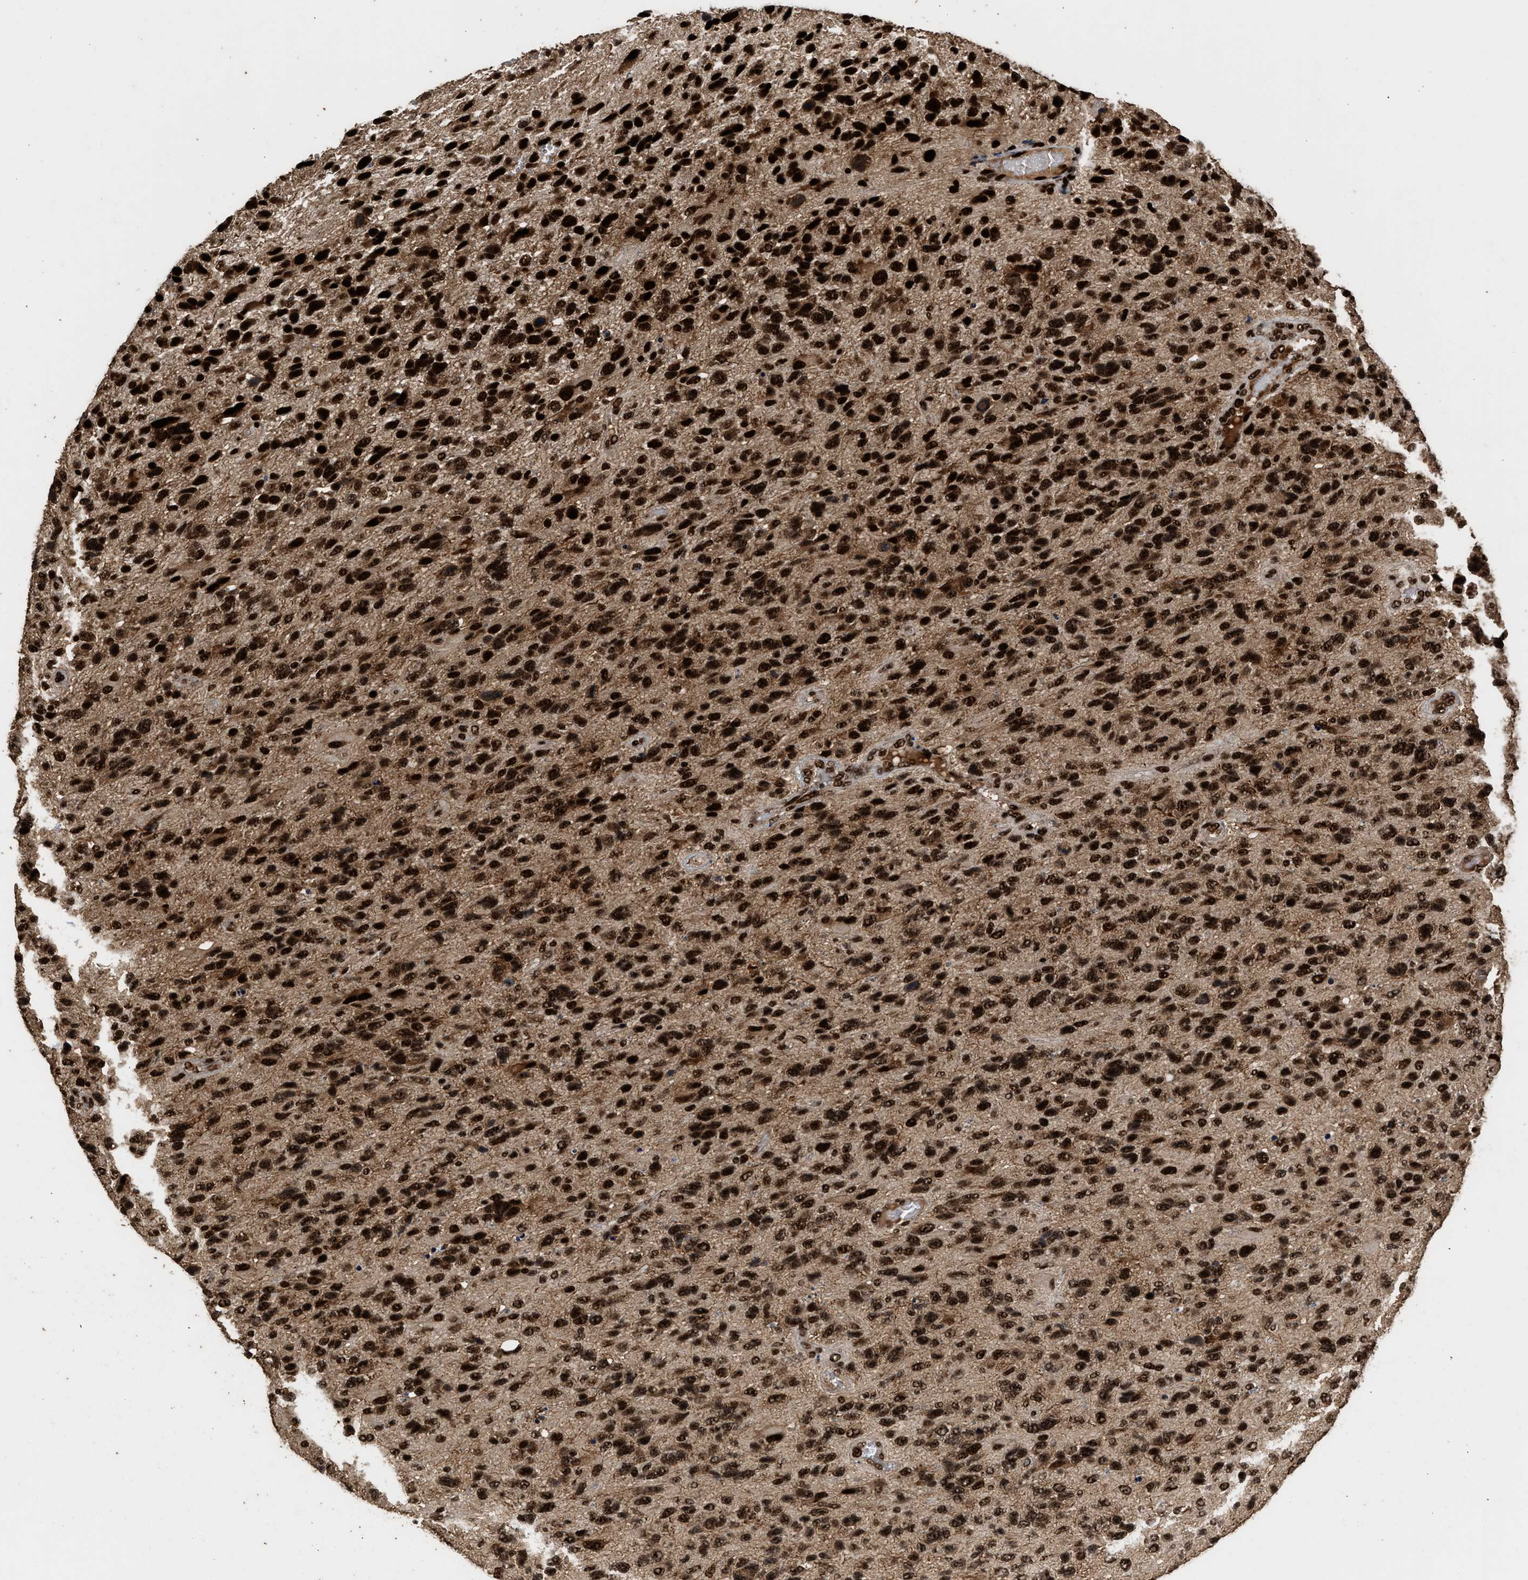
{"staining": {"intensity": "strong", "quantity": ">75%", "location": "nuclear"}, "tissue": "glioma", "cell_type": "Tumor cells", "image_type": "cancer", "snomed": [{"axis": "morphology", "description": "Glioma, malignant, High grade"}, {"axis": "topography", "description": "Brain"}], "caption": "Glioma was stained to show a protein in brown. There is high levels of strong nuclear staining in about >75% of tumor cells.", "gene": "PPP4R3B", "patient": {"sex": "female", "age": 58}}